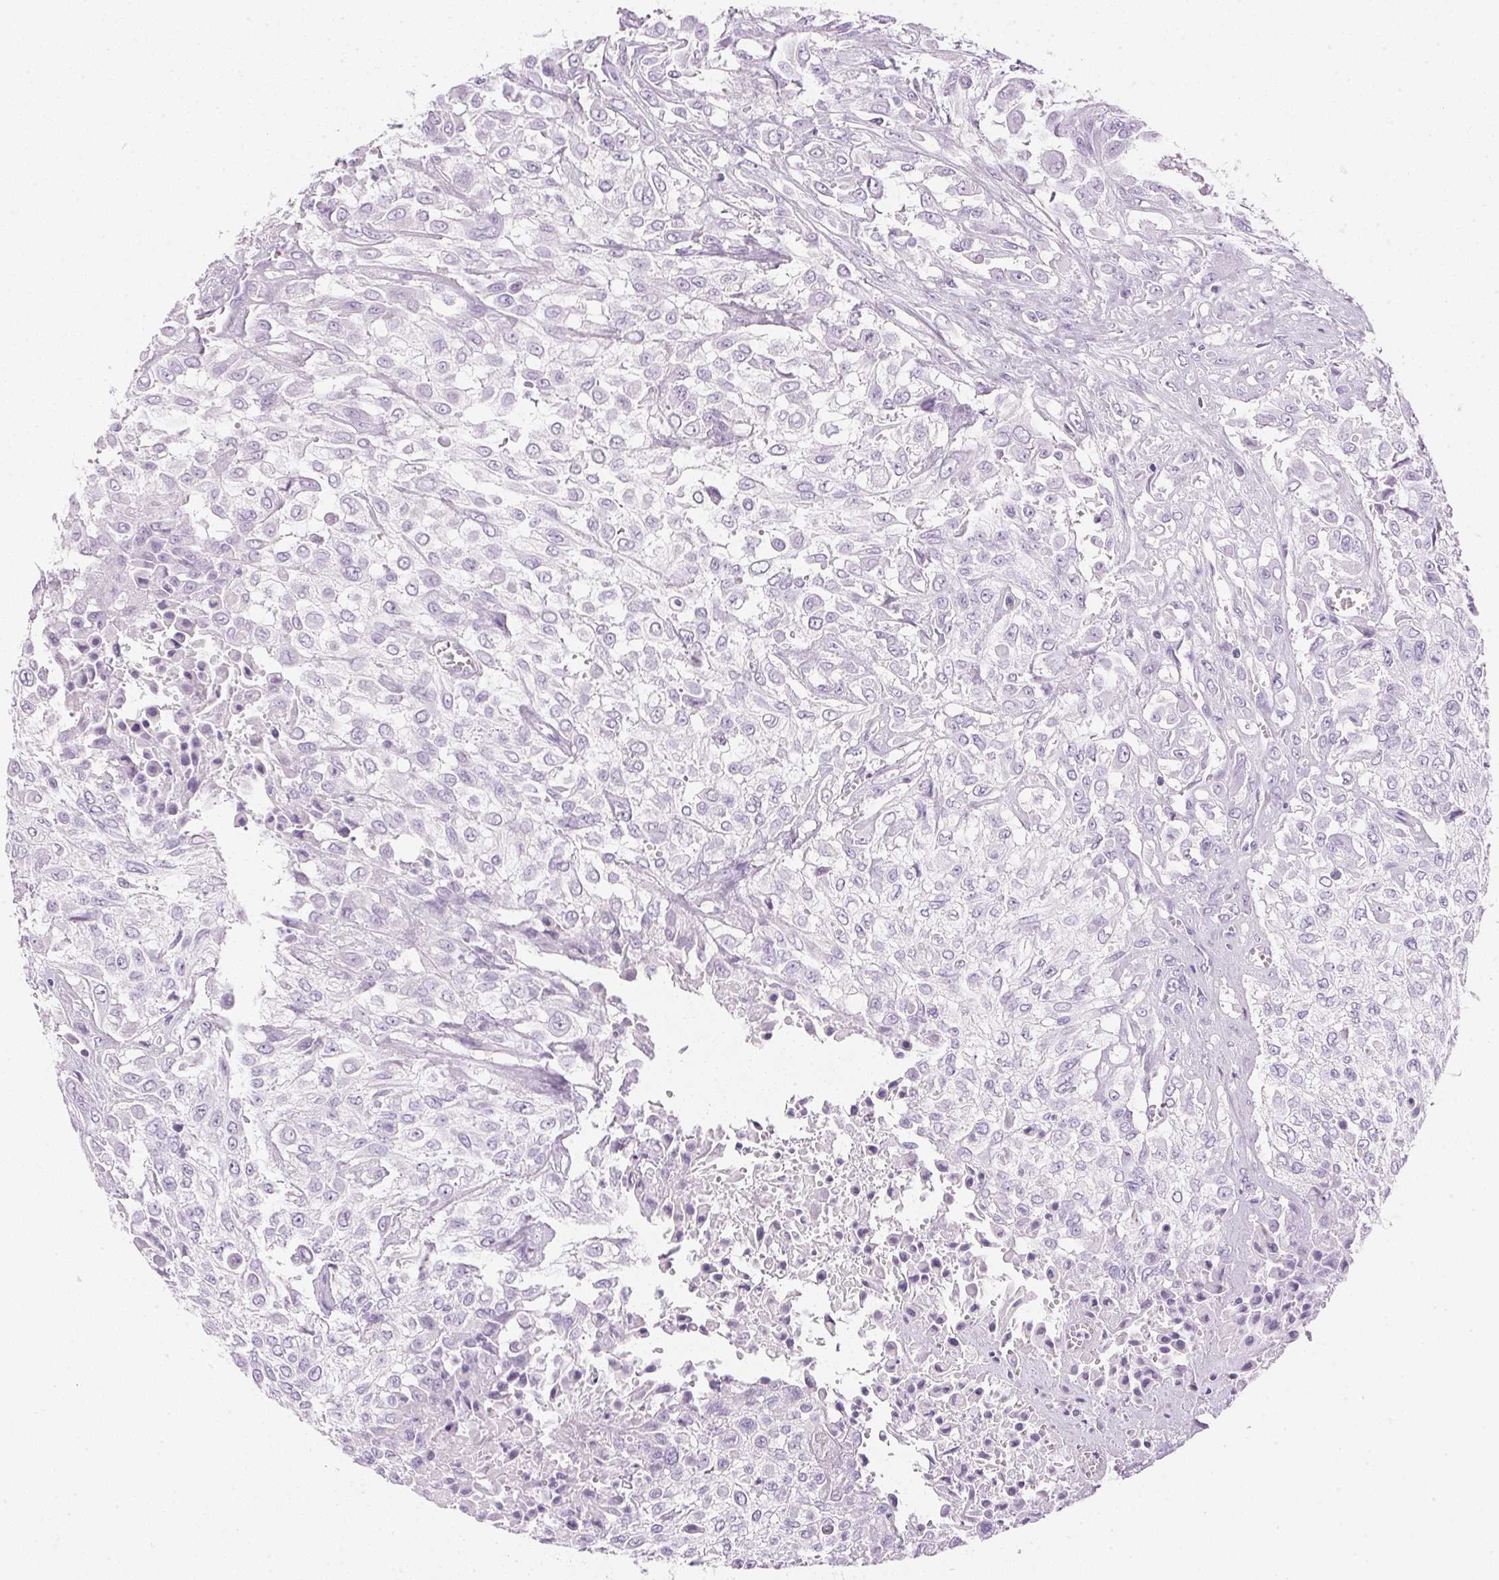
{"staining": {"intensity": "negative", "quantity": "none", "location": "none"}, "tissue": "urothelial cancer", "cell_type": "Tumor cells", "image_type": "cancer", "snomed": [{"axis": "morphology", "description": "Urothelial carcinoma, High grade"}, {"axis": "topography", "description": "Urinary bladder"}], "caption": "The image demonstrates no staining of tumor cells in urothelial carcinoma (high-grade). The staining is performed using DAB (3,3'-diaminobenzidine) brown chromogen with nuclei counter-stained in using hematoxylin.", "gene": "IGFBP1", "patient": {"sex": "male", "age": 57}}